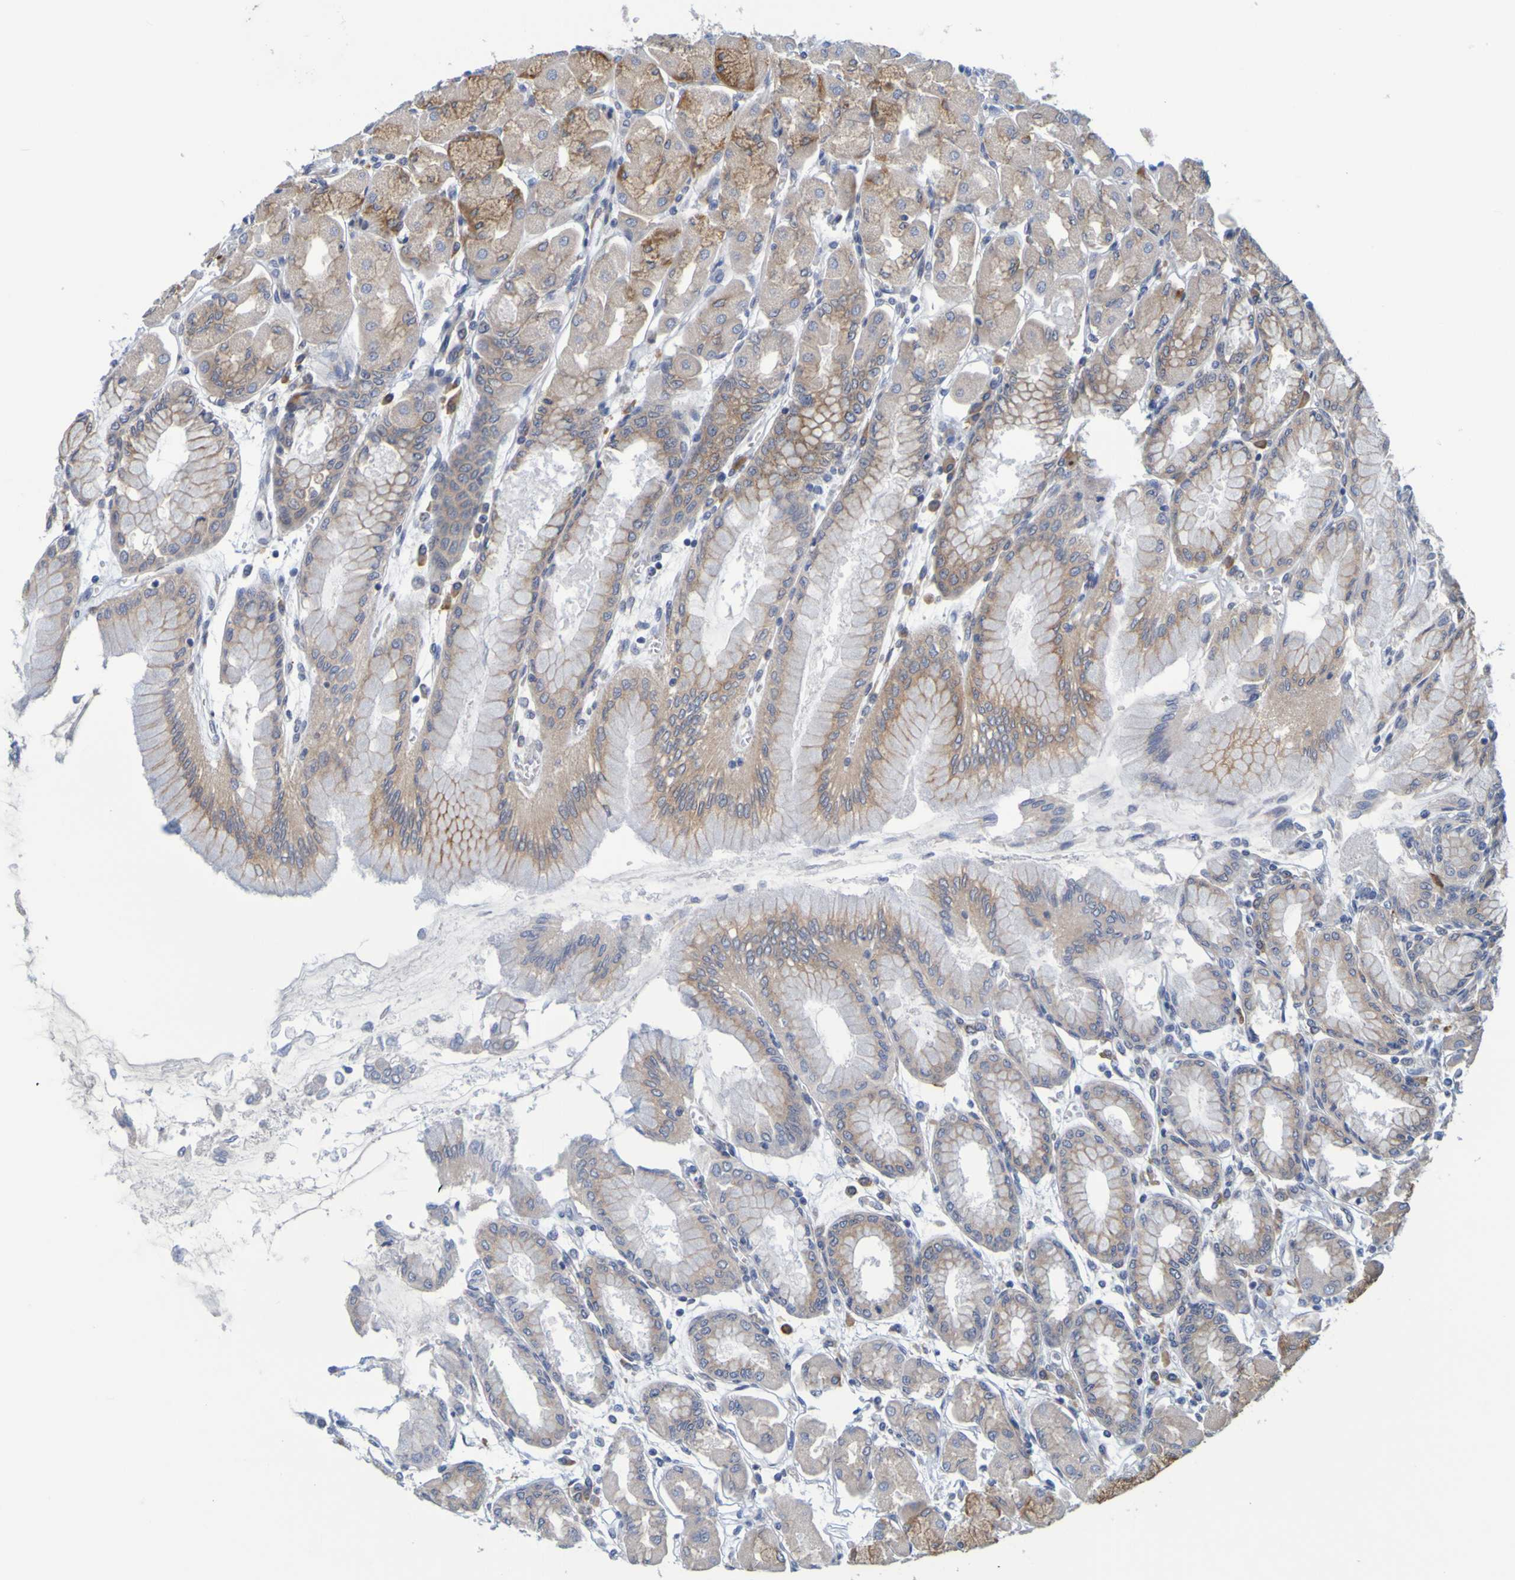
{"staining": {"intensity": "moderate", "quantity": "25%-75%", "location": "cytoplasmic/membranous"}, "tissue": "stomach", "cell_type": "Glandular cells", "image_type": "normal", "snomed": [{"axis": "morphology", "description": "Normal tissue, NOS"}, {"axis": "topography", "description": "Stomach, upper"}], "caption": "Immunohistochemical staining of benign stomach shows medium levels of moderate cytoplasmic/membranous expression in about 25%-75% of glandular cells. (brown staining indicates protein expression, while blue staining denotes nuclei).", "gene": "SIL1", "patient": {"sex": "female", "age": 56}}